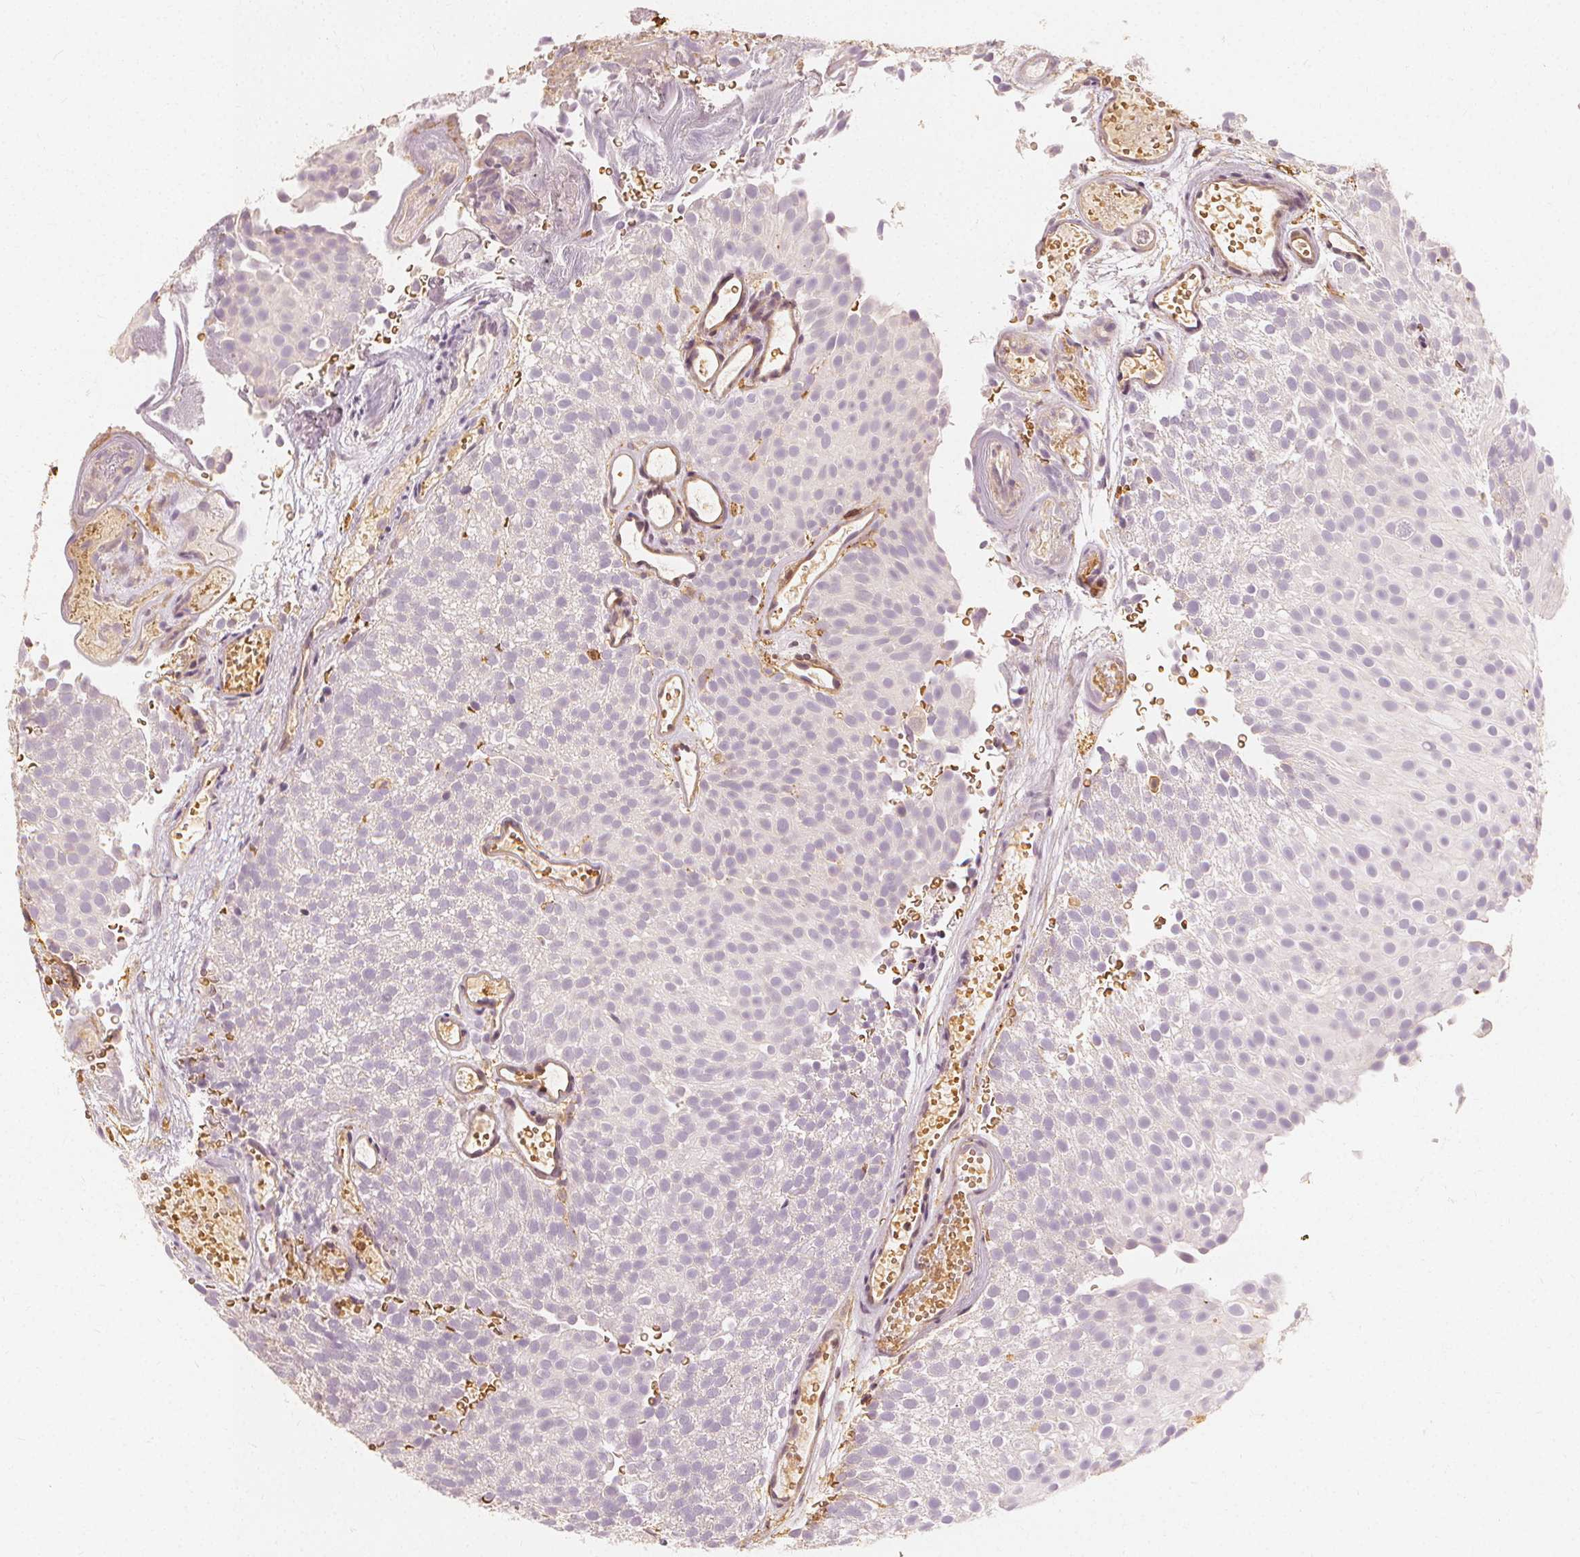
{"staining": {"intensity": "negative", "quantity": "none", "location": "none"}, "tissue": "urothelial cancer", "cell_type": "Tumor cells", "image_type": "cancer", "snomed": [{"axis": "morphology", "description": "Urothelial carcinoma, Low grade"}, {"axis": "topography", "description": "Urinary bladder"}], "caption": "A photomicrograph of human urothelial cancer is negative for staining in tumor cells. (DAB (3,3'-diaminobenzidine) IHC with hematoxylin counter stain).", "gene": "ARHGAP26", "patient": {"sex": "male", "age": 78}}